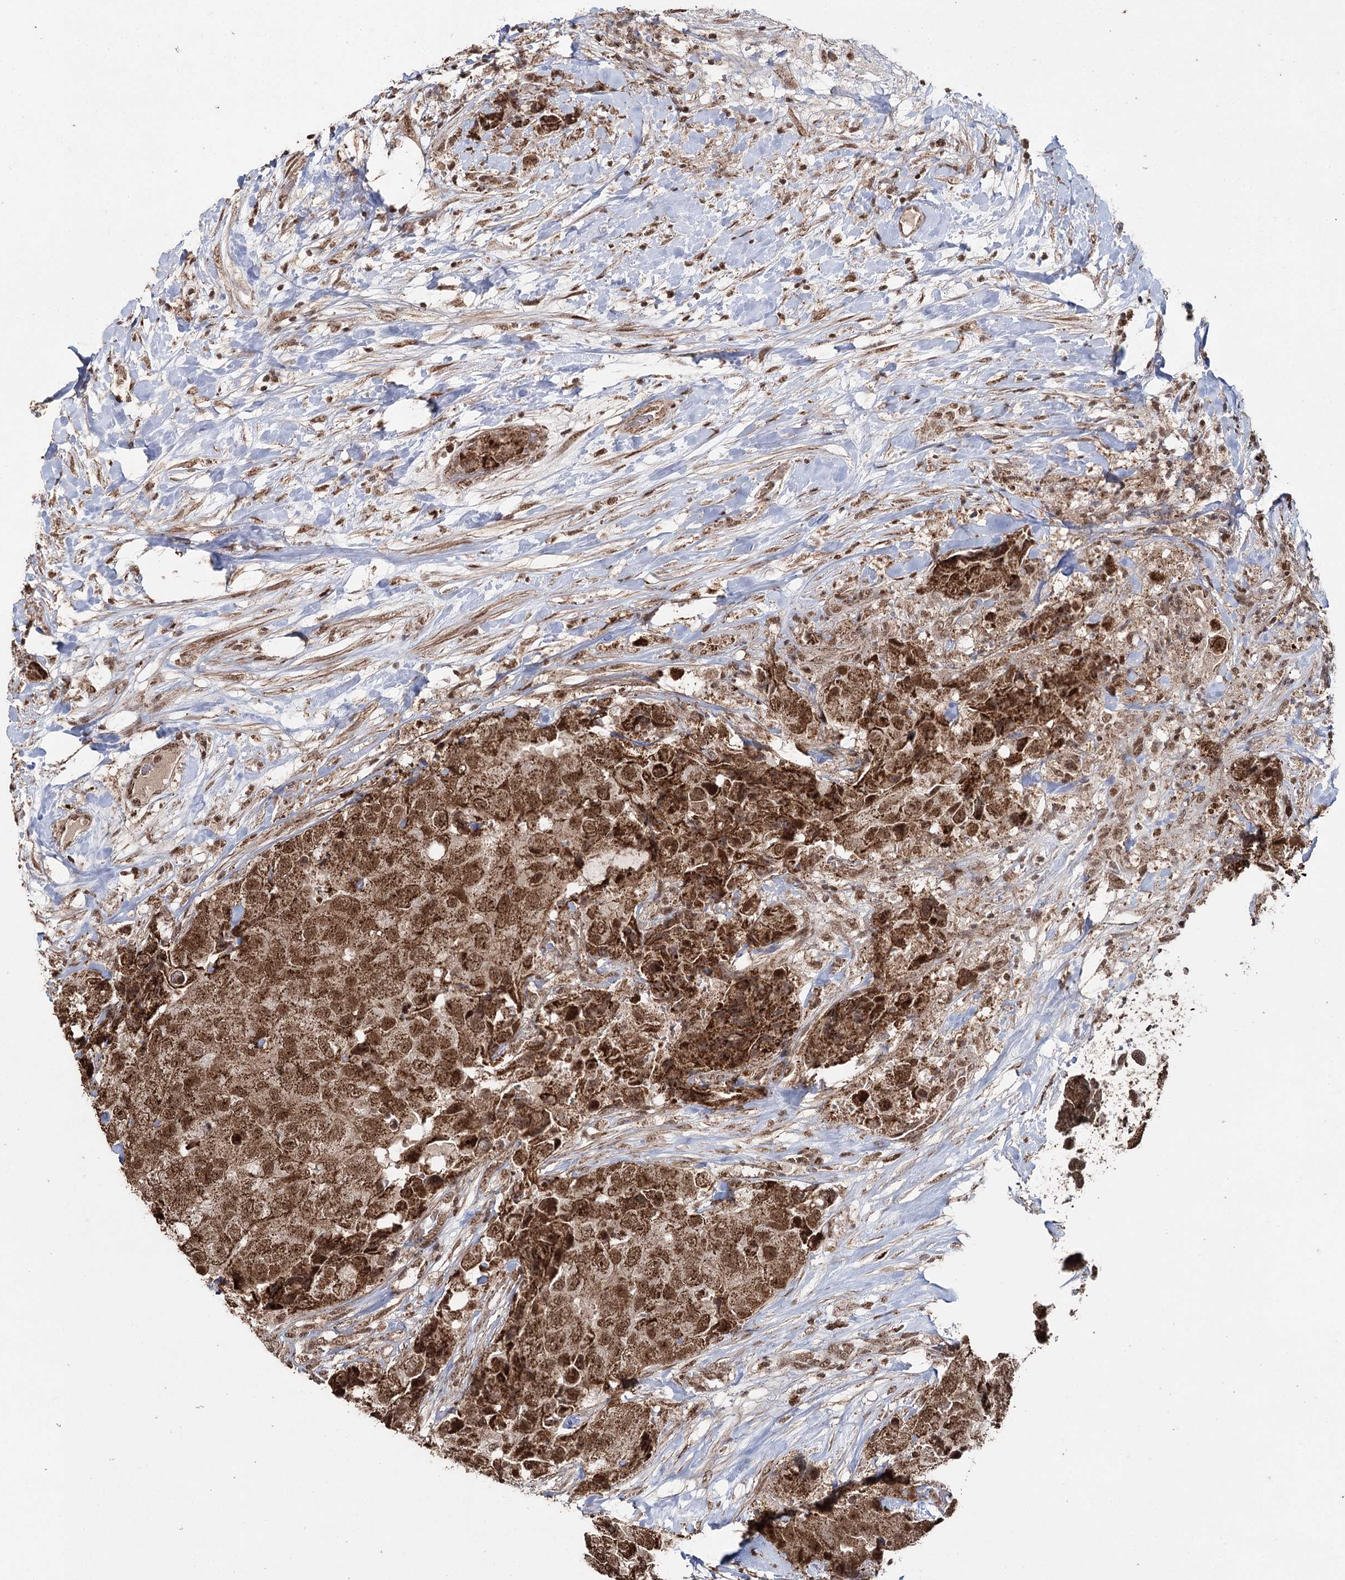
{"staining": {"intensity": "moderate", "quantity": ">75%", "location": "cytoplasmic/membranous,nuclear"}, "tissue": "breast cancer", "cell_type": "Tumor cells", "image_type": "cancer", "snomed": [{"axis": "morphology", "description": "Duct carcinoma"}, {"axis": "topography", "description": "Breast"}], "caption": "Breast infiltrating ductal carcinoma stained with a protein marker shows moderate staining in tumor cells.", "gene": "PDHX", "patient": {"sex": "female", "age": 62}}